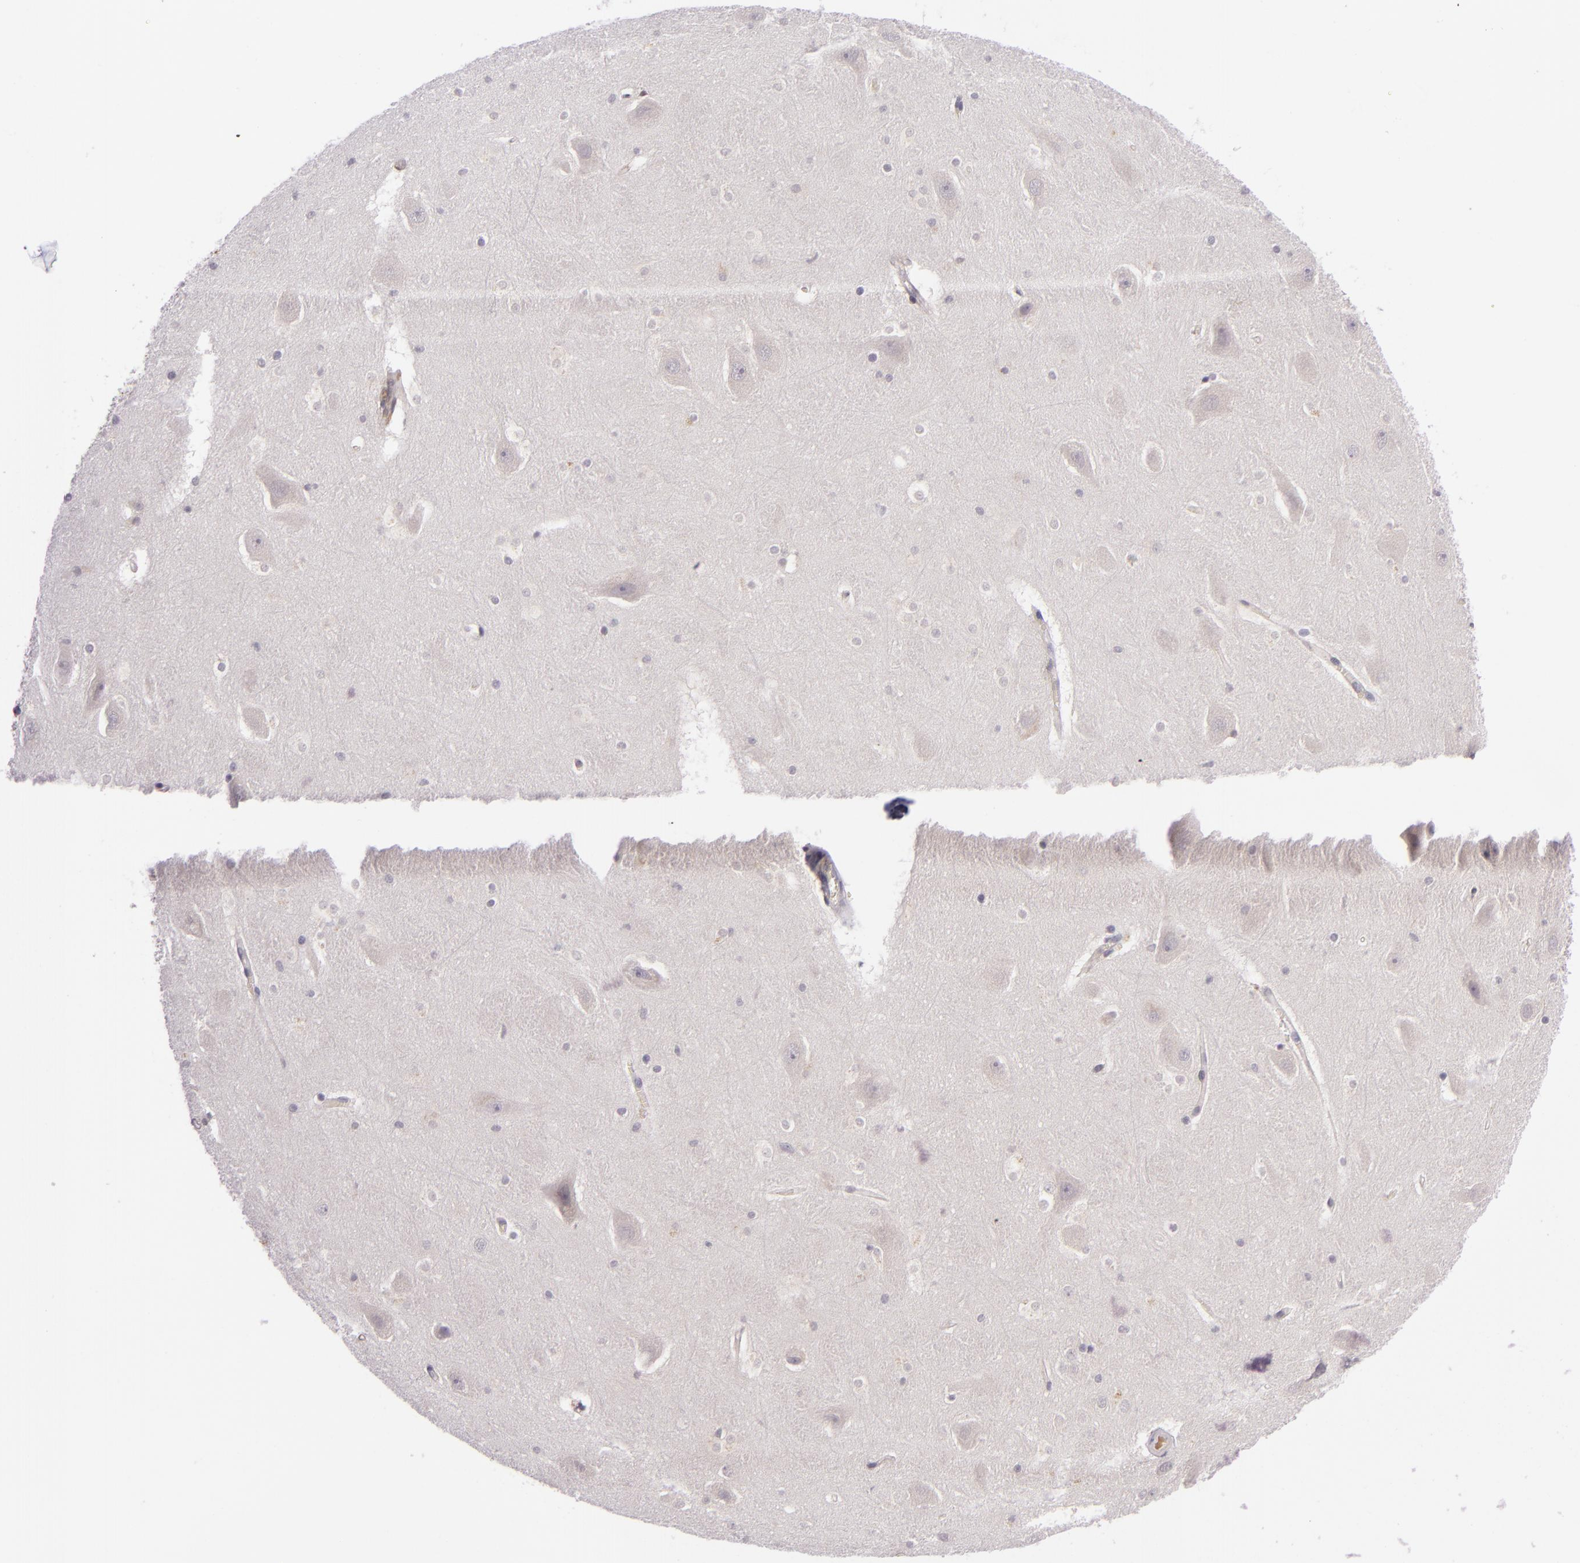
{"staining": {"intensity": "negative", "quantity": "none", "location": "none"}, "tissue": "hippocampus", "cell_type": "Glial cells", "image_type": "normal", "snomed": [{"axis": "morphology", "description": "Normal tissue, NOS"}, {"axis": "topography", "description": "Hippocampus"}], "caption": "Immunohistochemistry (IHC) histopathology image of normal hippocampus: human hippocampus stained with DAB (3,3'-diaminobenzidine) exhibits no significant protein positivity in glial cells. (IHC, brightfield microscopy, high magnification).", "gene": "DAG1", "patient": {"sex": "male", "age": 45}}